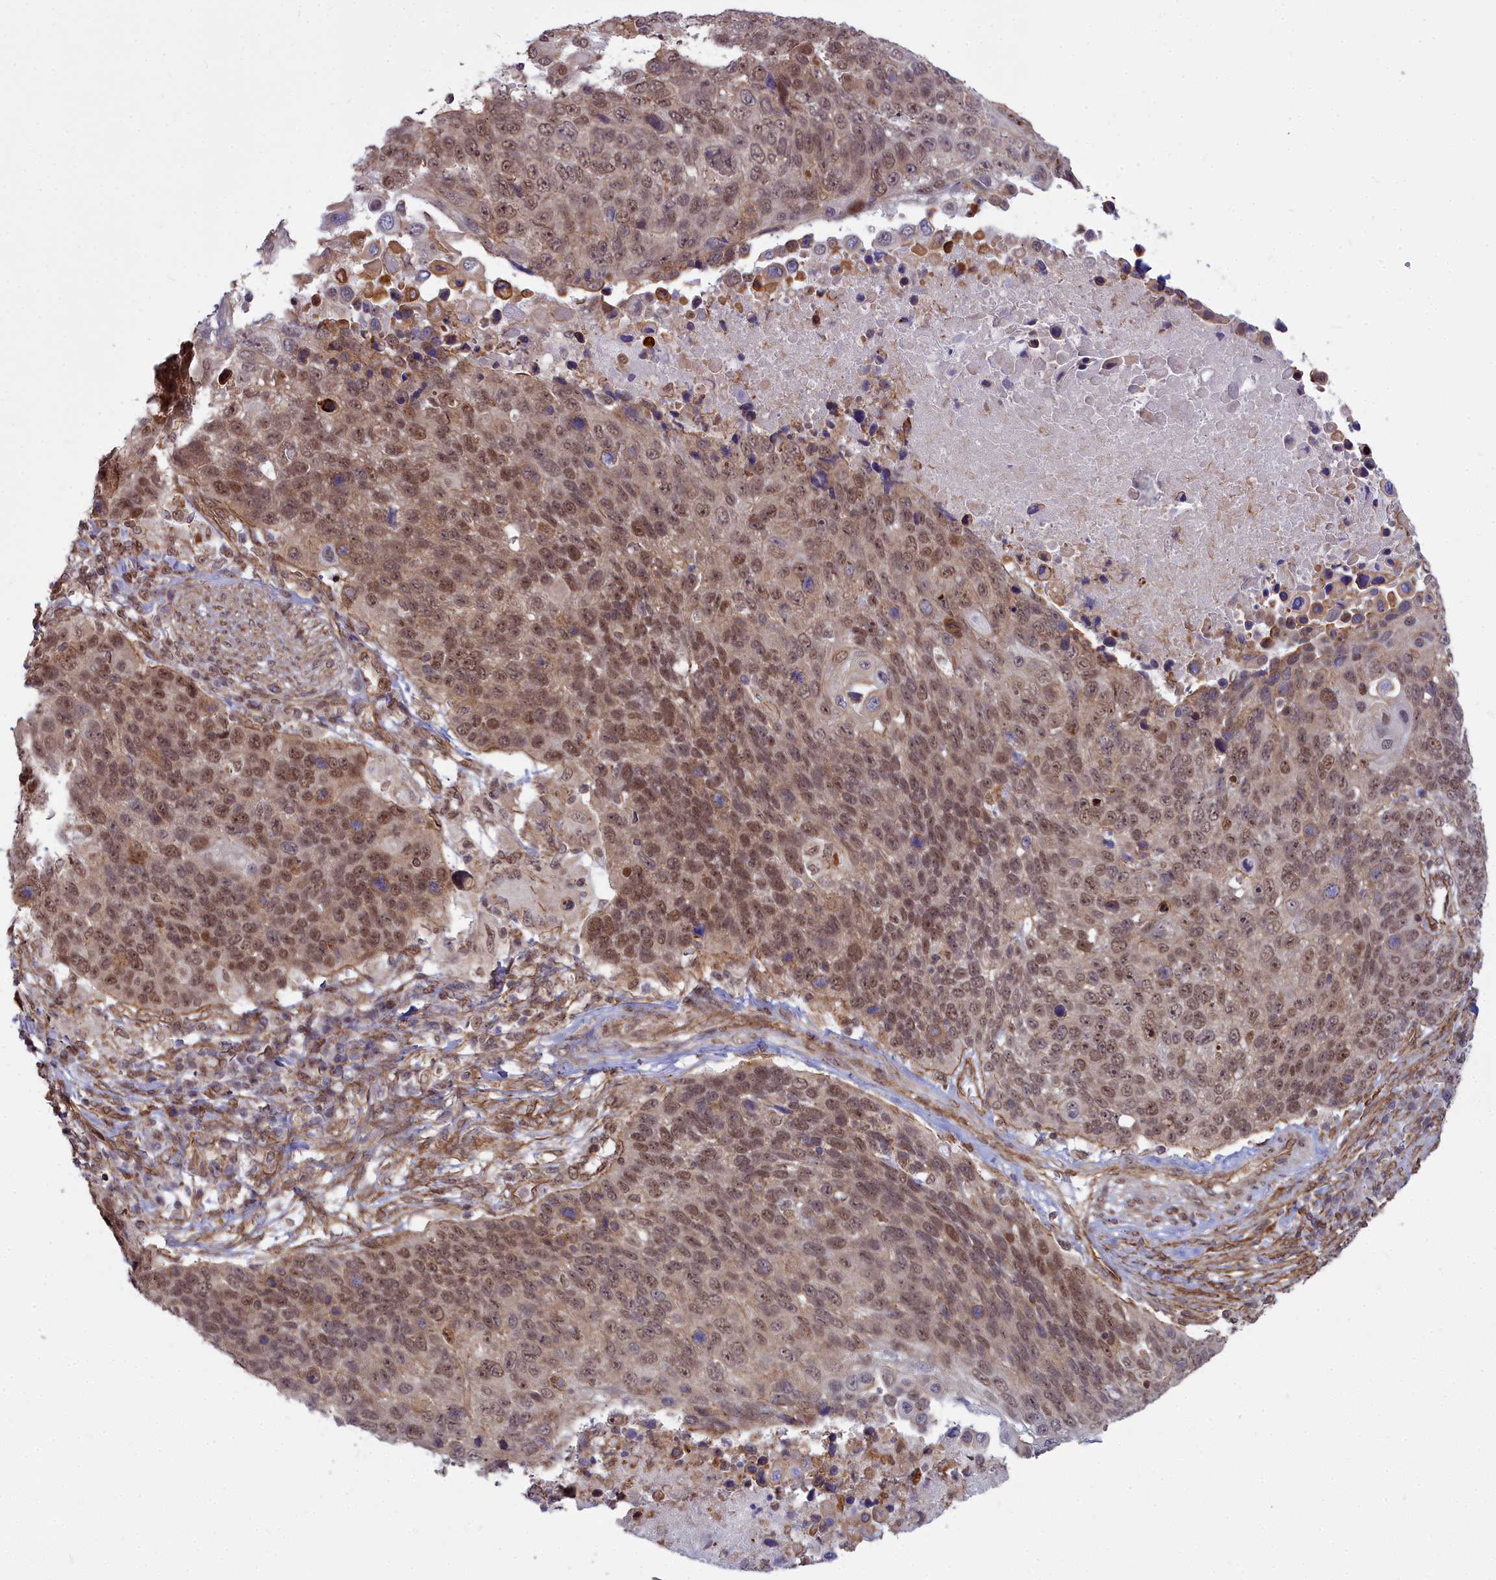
{"staining": {"intensity": "moderate", "quantity": ">75%", "location": "nuclear"}, "tissue": "lung cancer", "cell_type": "Tumor cells", "image_type": "cancer", "snomed": [{"axis": "morphology", "description": "Normal tissue, NOS"}, {"axis": "morphology", "description": "Squamous cell carcinoma, NOS"}, {"axis": "topography", "description": "Lymph node"}, {"axis": "topography", "description": "Lung"}], "caption": "IHC histopathology image of human lung cancer stained for a protein (brown), which exhibits medium levels of moderate nuclear positivity in approximately >75% of tumor cells.", "gene": "YJU2", "patient": {"sex": "male", "age": 66}}